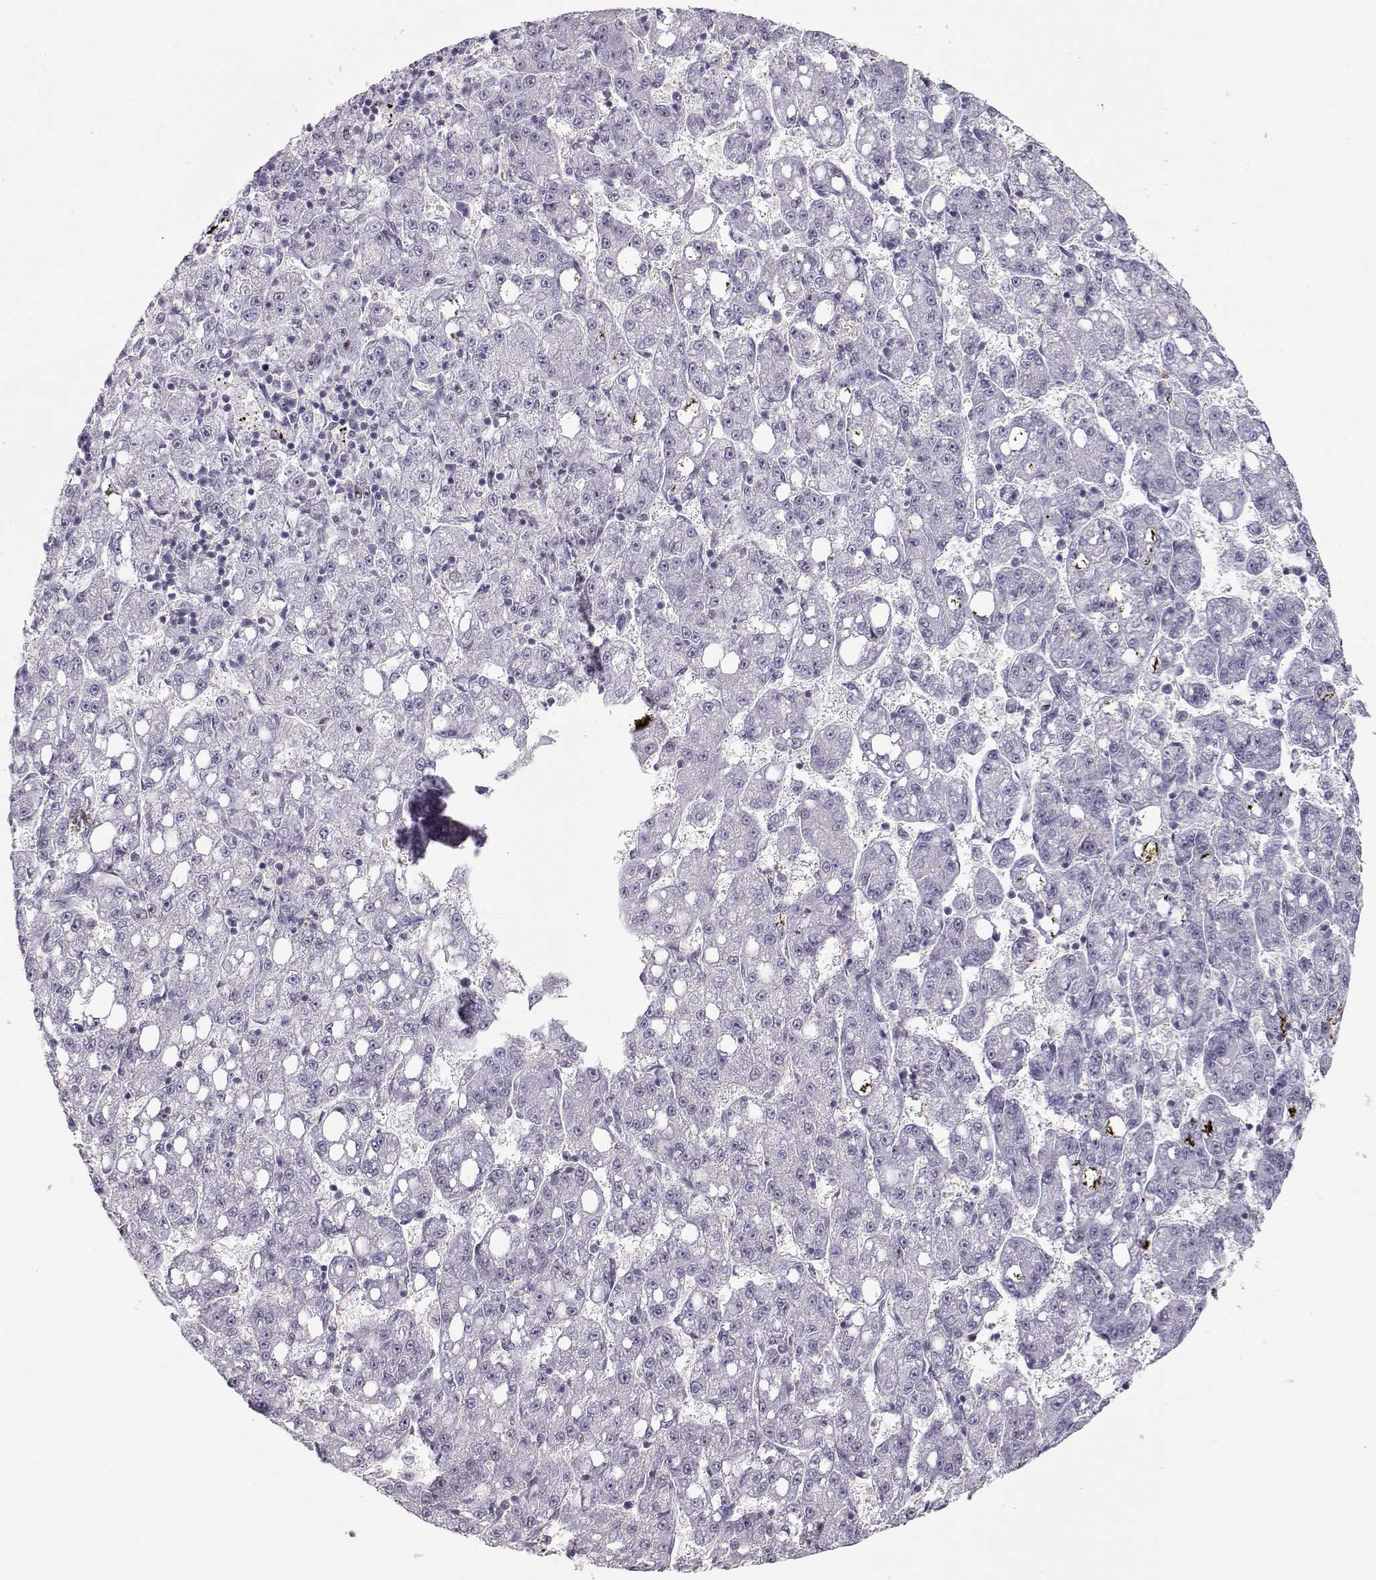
{"staining": {"intensity": "negative", "quantity": "none", "location": "none"}, "tissue": "liver cancer", "cell_type": "Tumor cells", "image_type": "cancer", "snomed": [{"axis": "morphology", "description": "Carcinoma, Hepatocellular, NOS"}, {"axis": "topography", "description": "Liver"}], "caption": "Micrograph shows no protein staining in tumor cells of liver hepatocellular carcinoma tissue.", "gene": "TEPP", "patient": {"sex": "female", "age": 65}}